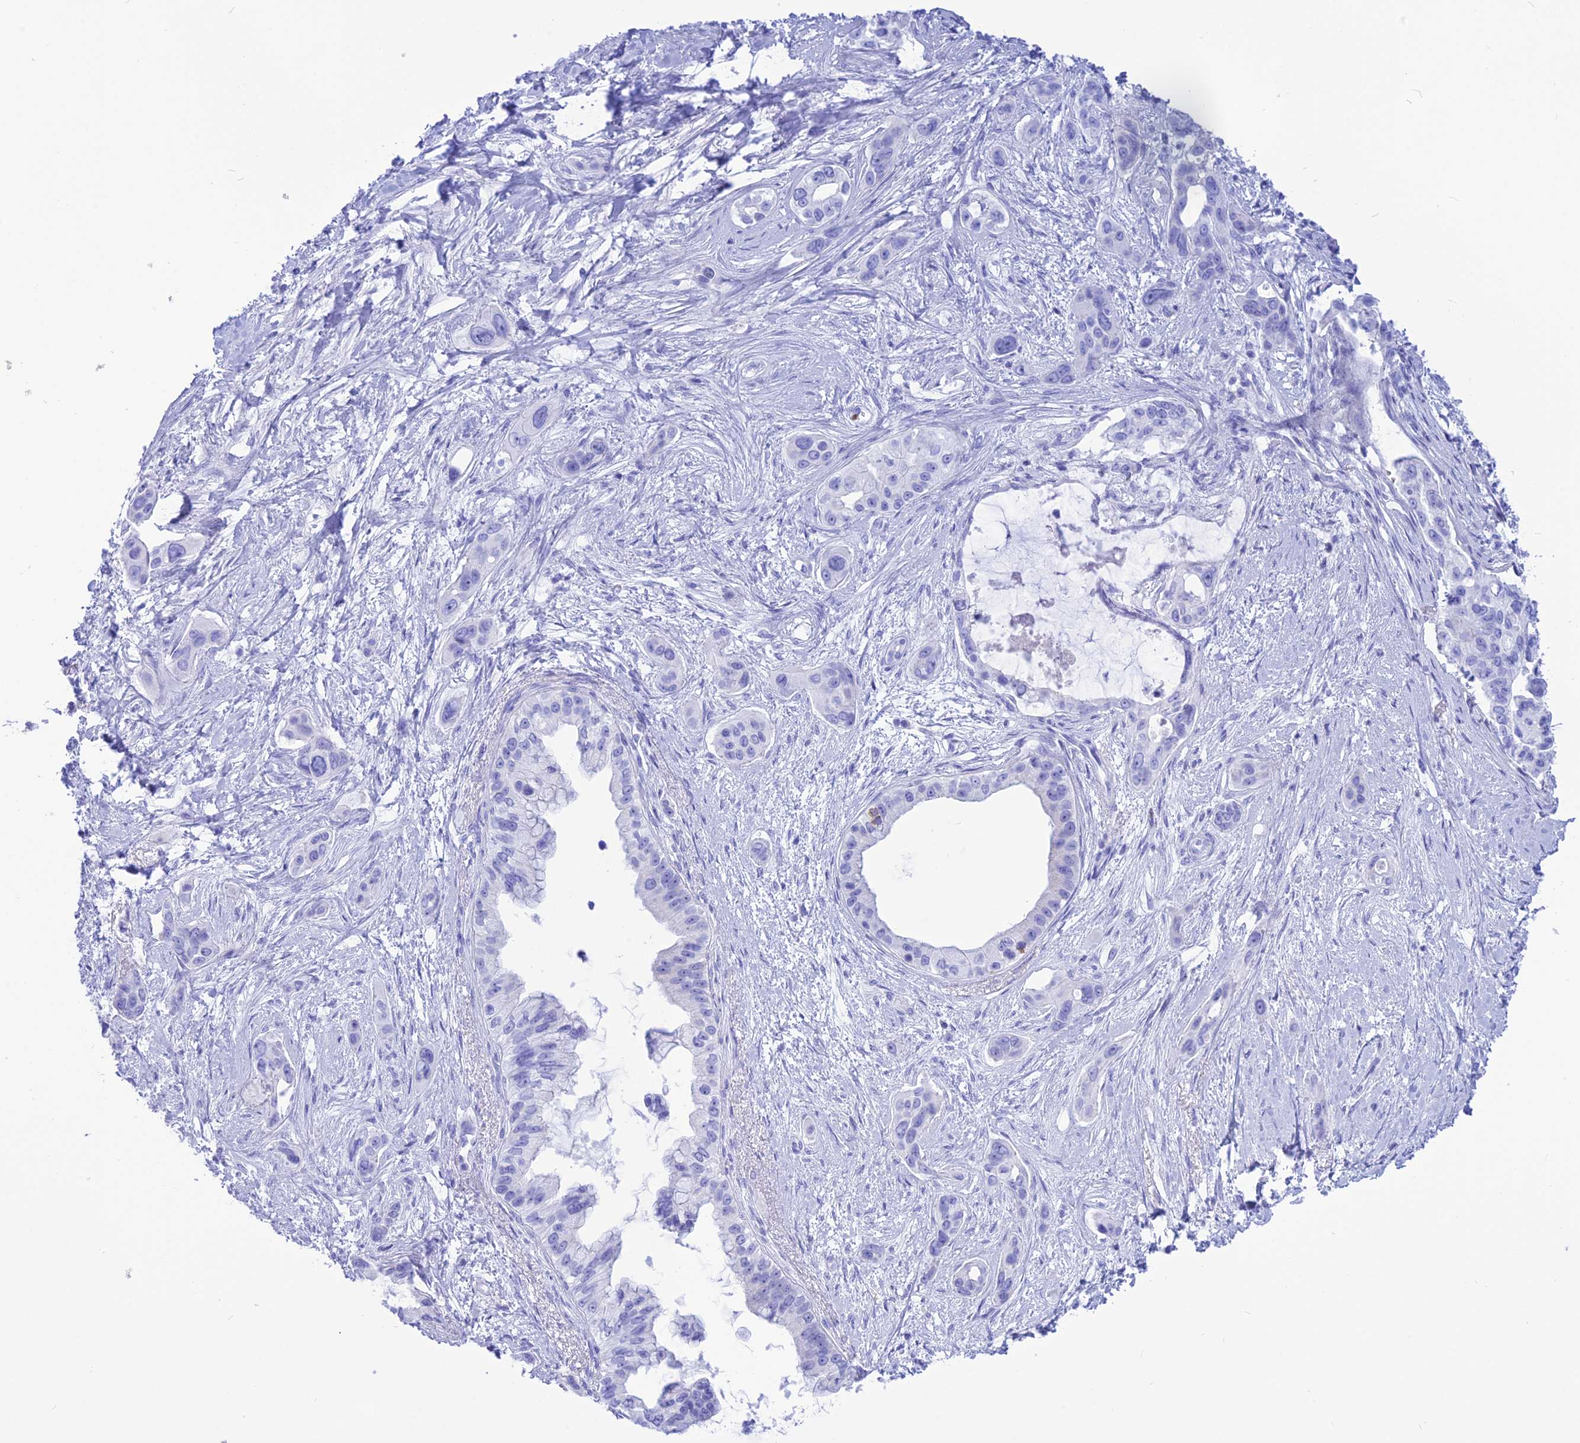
{"staining": {"intensity": "negative", "quantity": "none", "location": "none"}, "tissue": "pancreatic cancer", "cell_type": "Tumor cells", "image_type": "cancer", "snomed": [{"axis": "morphology", "description": "Adenocarcinoma, NOS"}, {"axis": "topography", "description": "Pancreas"}], "caption": "Immunohistochemistry (IHC) photomicrograph of neoplastic tissue: human pancreatic cancer (adenocarcinoma) stained with DAB (3,3'-diaminobenzidine) shows no significant protein staining in tumor cells. The staining is performed using DAB (3,3'-diaminobenzidine) brown chromogen with nuclei counter-stained in using hematoxylin.", "gene": "GLYATL1", "patient": {"sex": "male", "age": 72}}